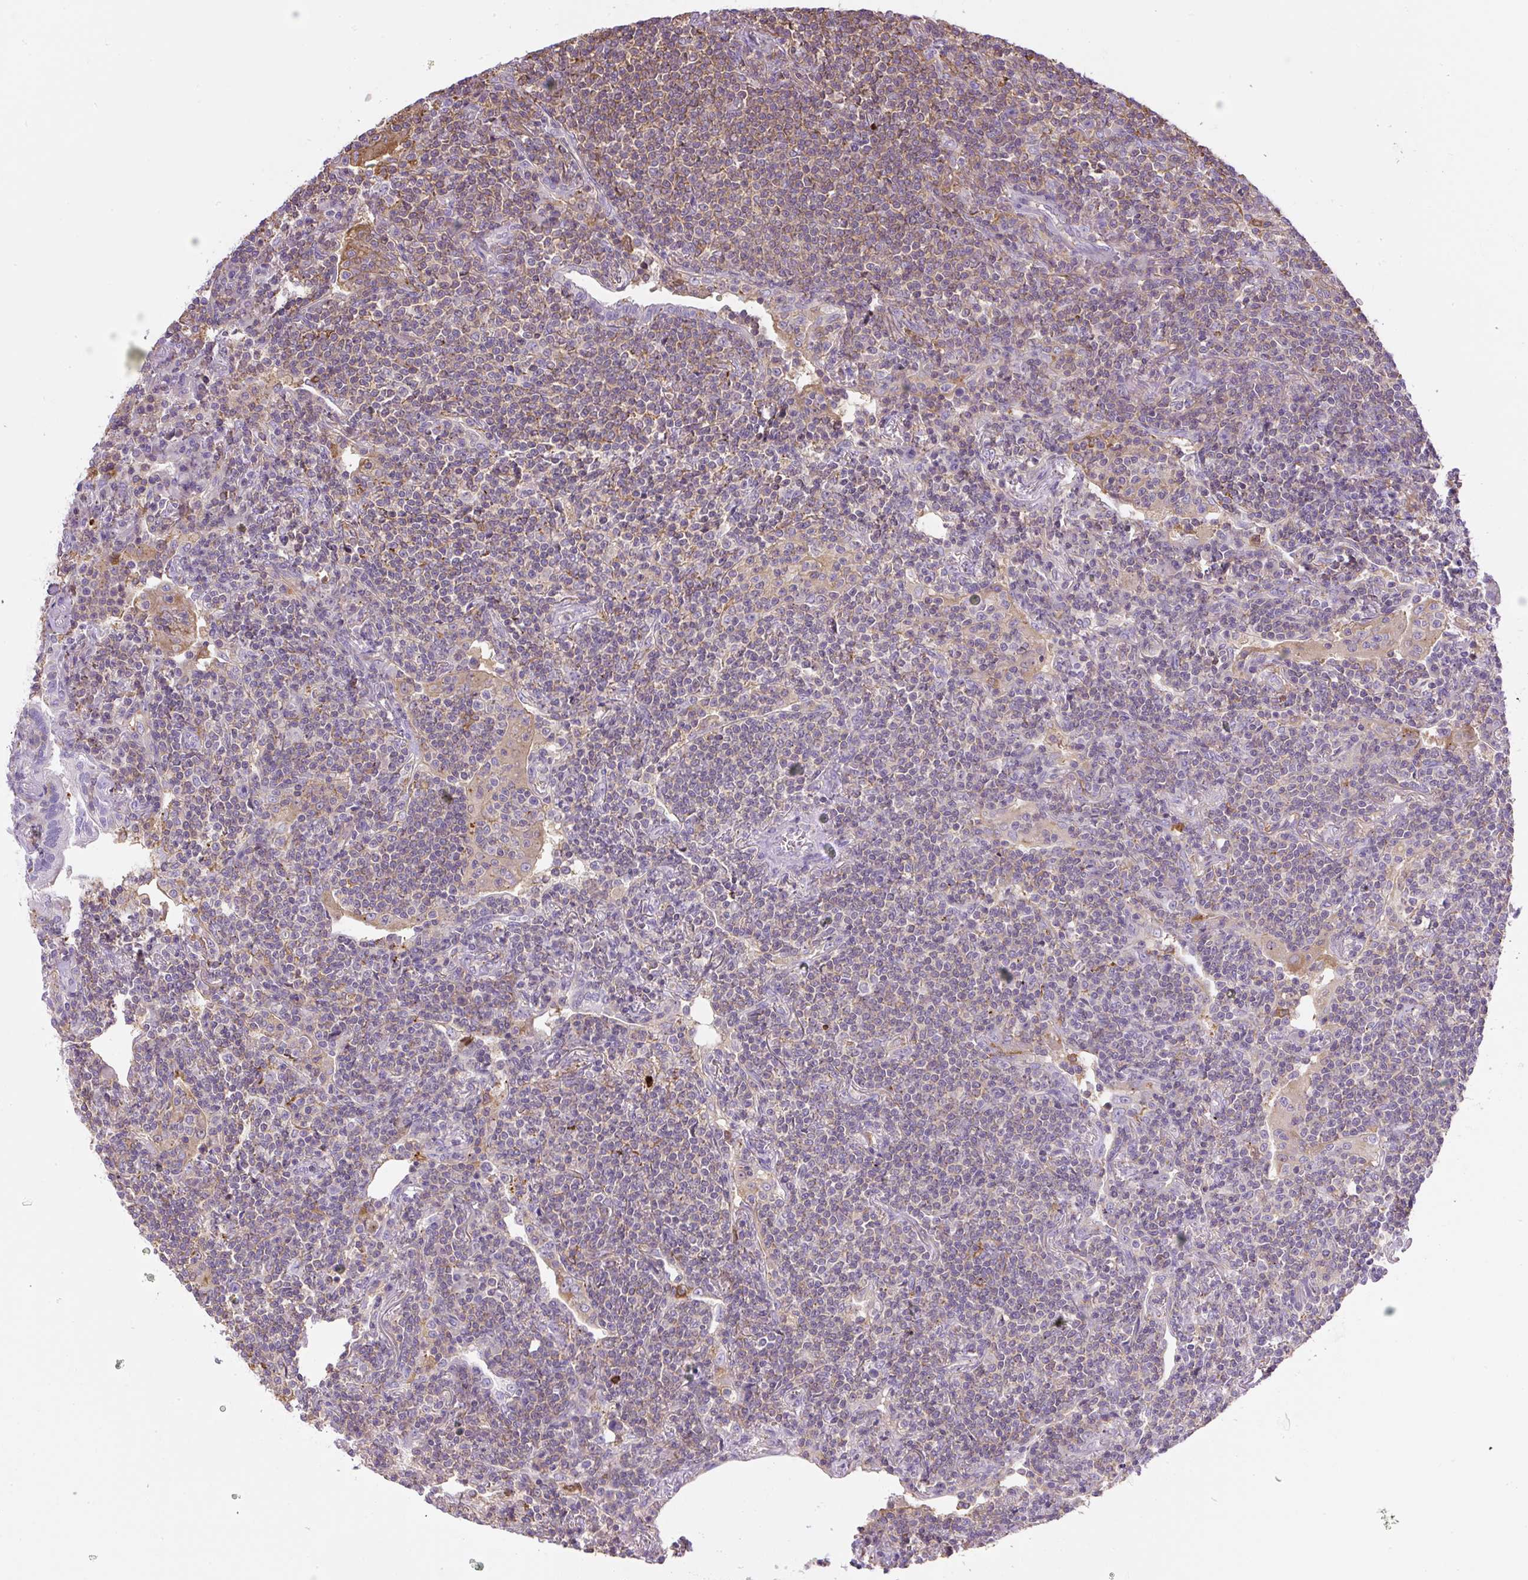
{"staining": {"intensity": "weak", "quantity": "25%-75%", "location": "cytoplasmic/membranous"}, "tissue": "lymphoma", "cell_type": "Tumor cells", "image_type": "cancer", "snomed": [{"axis": "morphology", "description": "Malignant lymphoma, non-Hodgkin's type, Low grade"}, {"axis": "topography", "description": "Lung"}], "caption": "Lymphoma stained with immunohistochemistry (IHC) reveals weak cytoplasmic/membranous expression in approximately 25%-75% of tumor cells. The protein of interest is stained brown, and the nuclei are stained in blue (DAB IHC with brightfield microscopy, high magnification).", "gene": "PIP5KL1", "patient": {"sex": "female", "age": 71}}